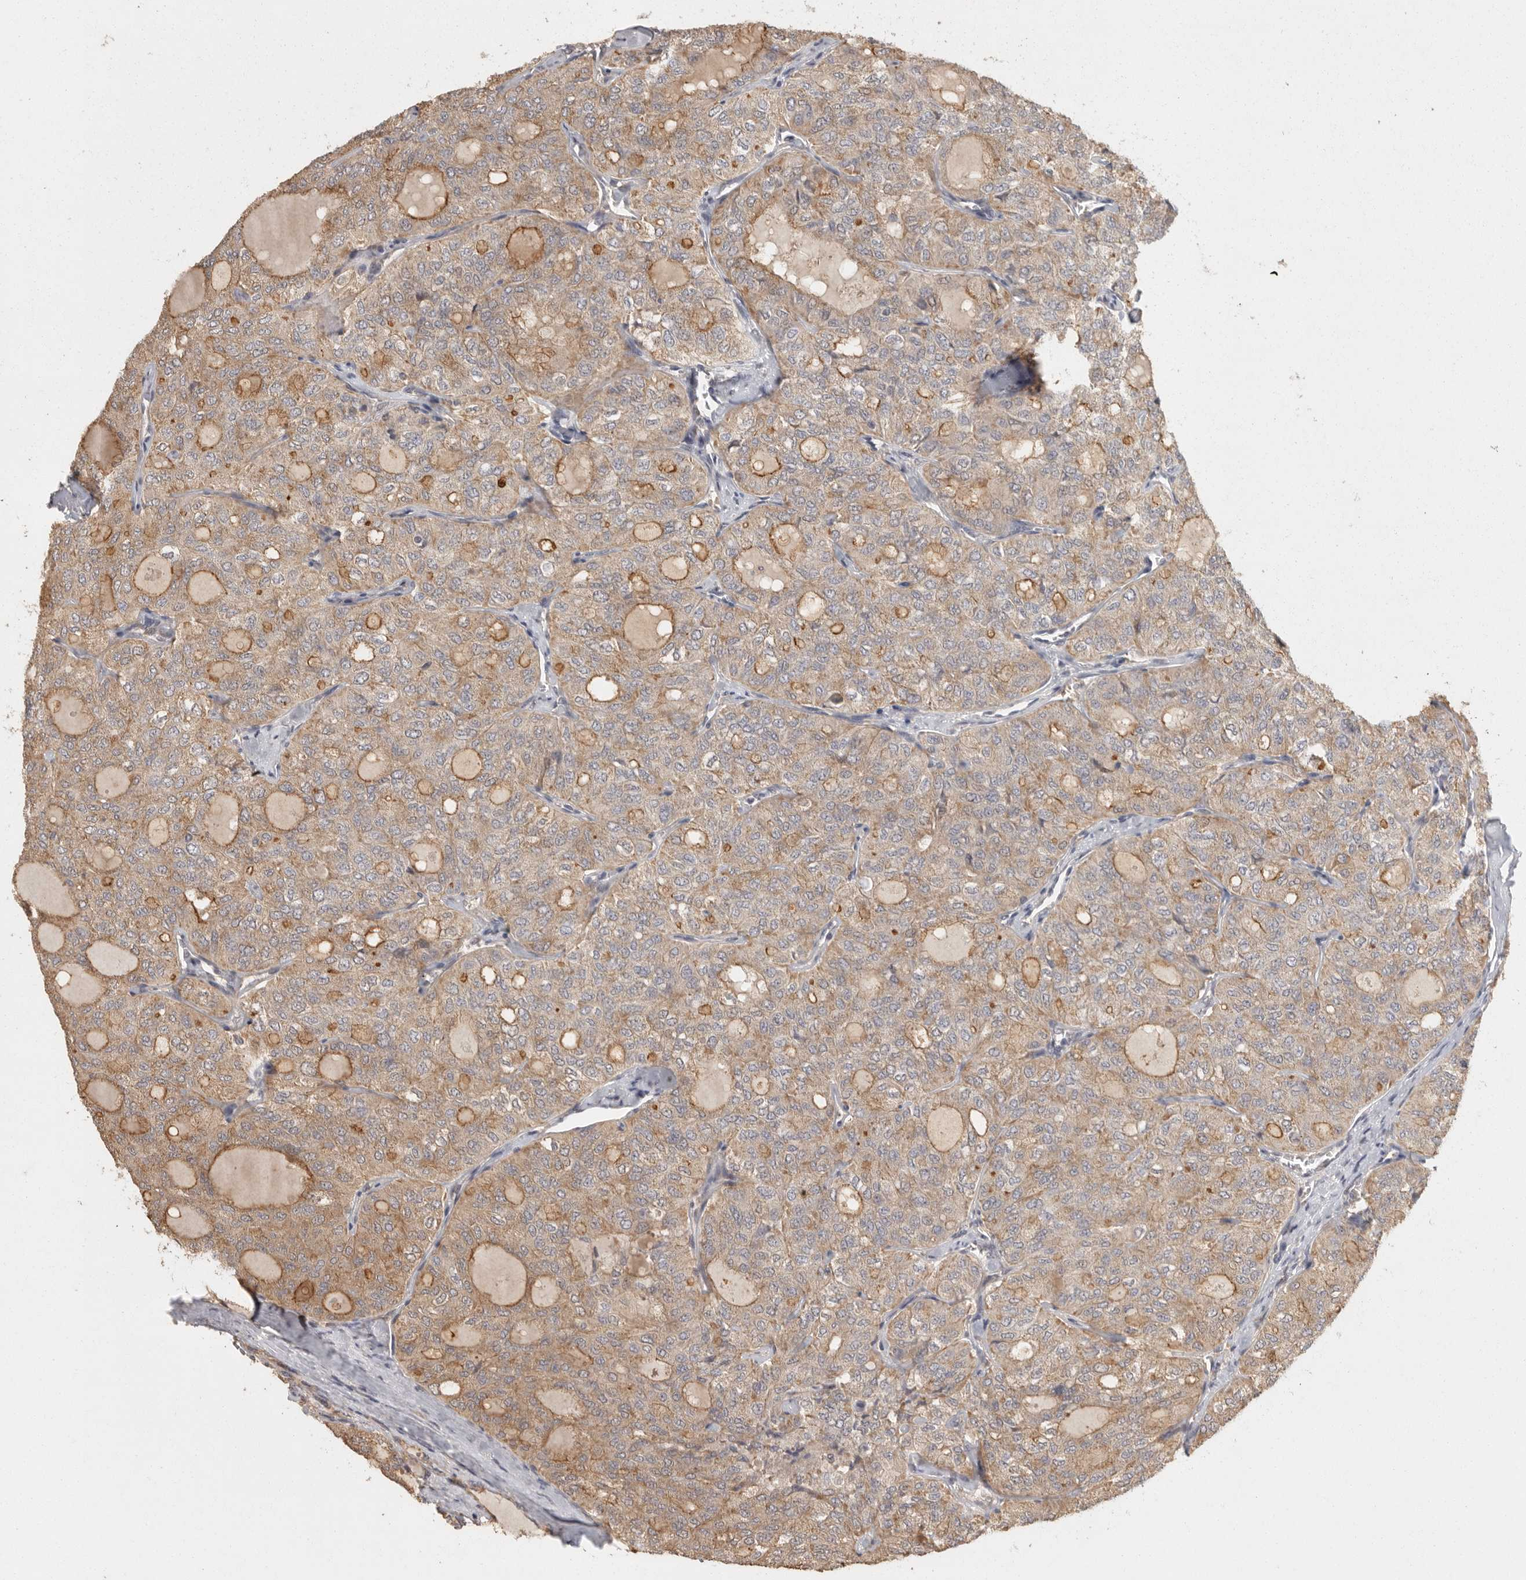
{"staining": {"intensity": "moderate", "quantity": ">75%", "location": "cytoplasmic/membranous"}, "tissue": "thyroid cancer", "cell_type": "Tumor cells", "image_type": "cancer", "snomed": [{"axis": "morphology", "description": "Follicular adenoma carcinoma, NOS"}, {"axis": "topography", "description": "Thyroid gland"}], "caption": "Thyroid cancer tissue reveals moderate cytoplasmic/membranous staining in about >75% of tumor cells (brown staining indicates protein expression, while blue staining denotes nuclei).", "gene": "BAIAP2", "patient": {"sex": "male", "age": 75}}